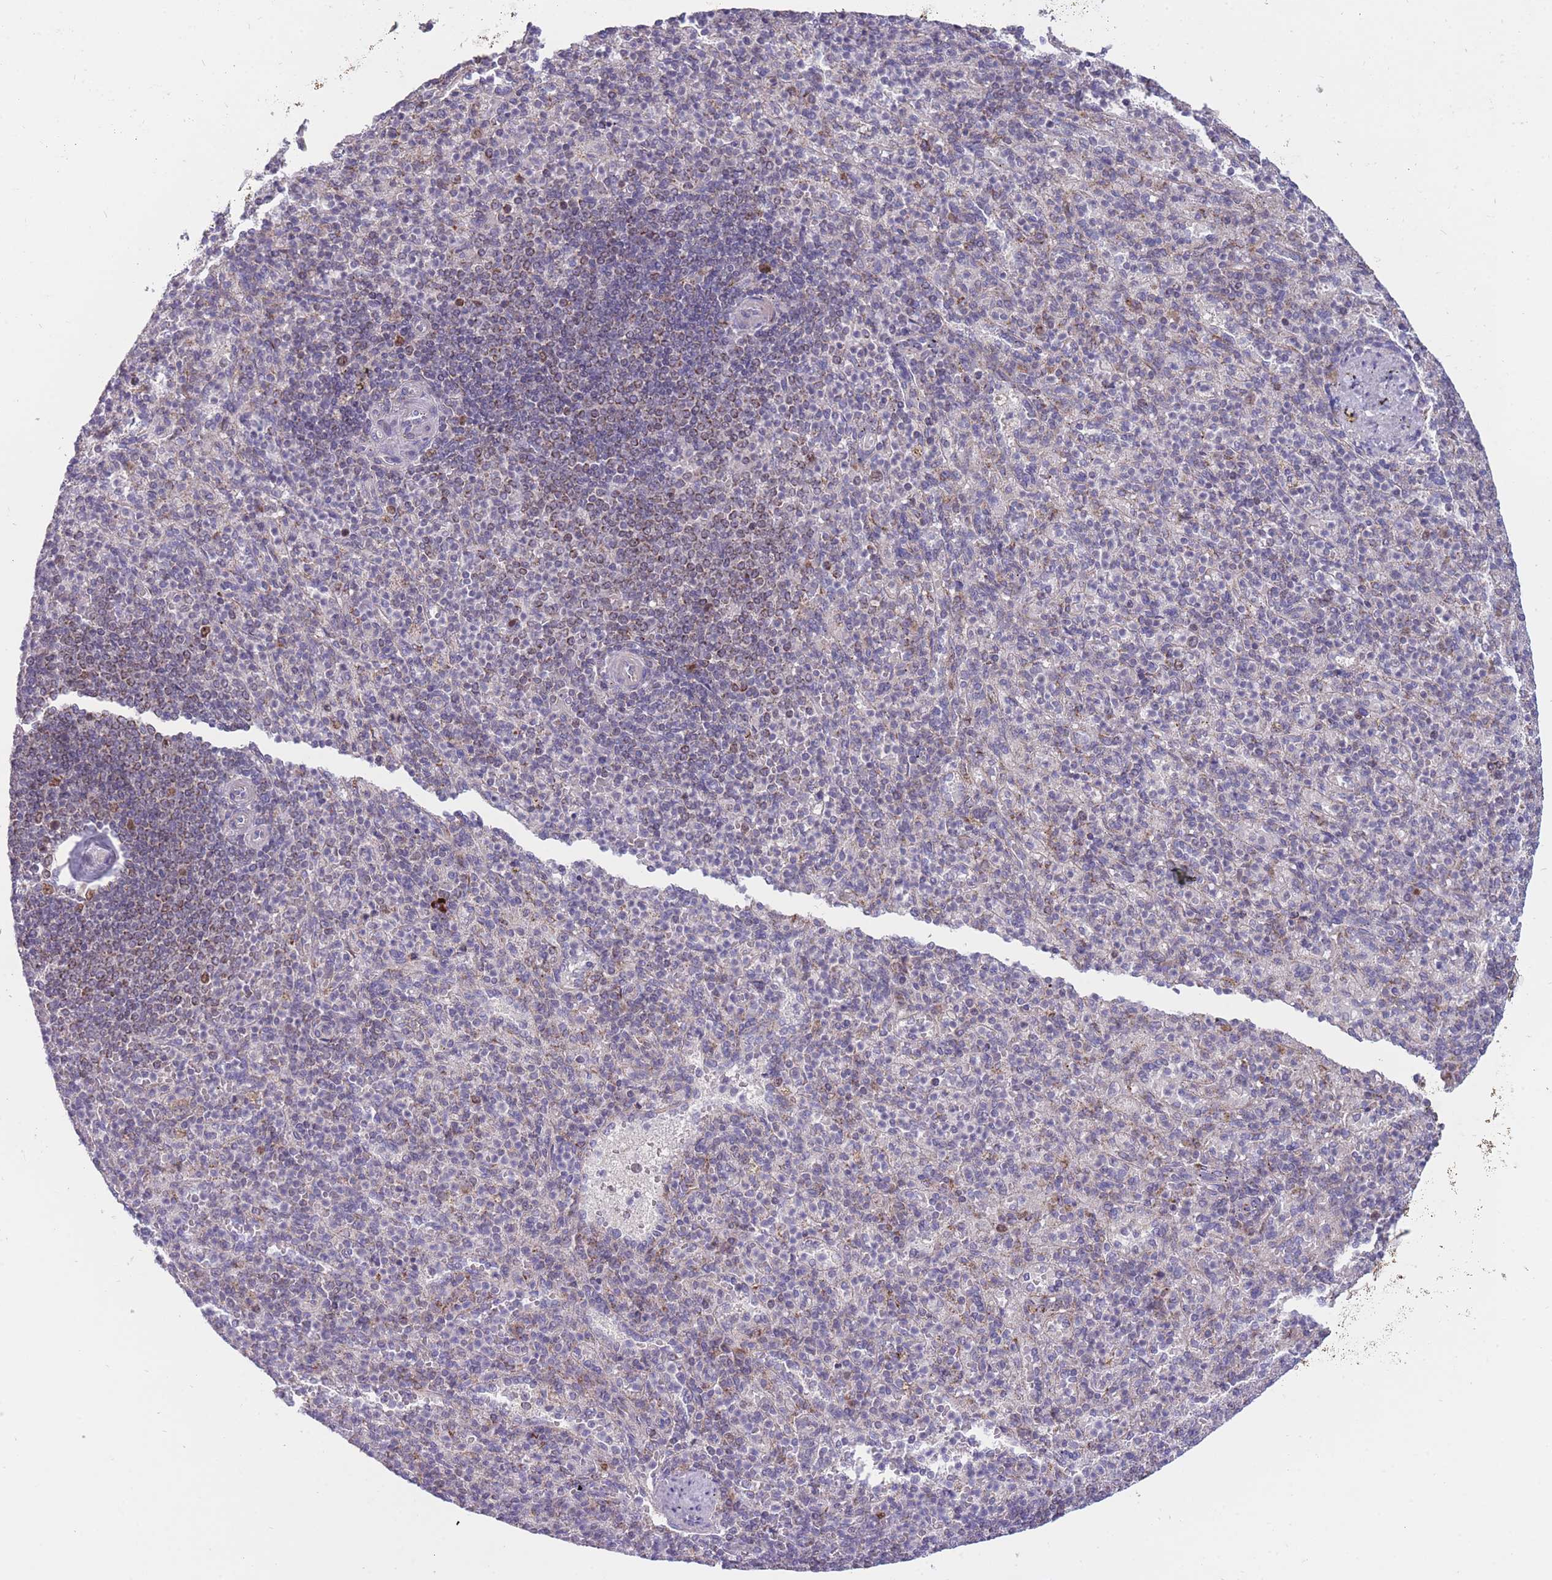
{"staining": {"intensity": "negative", "quantity": "none", "location": "none"}, "tissue": "spleen", "cell_type": "Cells in red pulp", "image_type": "normal", "snomed": [{"axis": "morphology", "description": "Normal tissue, NOS"}, {"axis": "topography", "description": "Spleen"}], "caption": "Spleen stained for a protein using IHC displays no positivity cells in red pulp.", "gene": "MCIDAS", "patient": {"sex": "female", "age": 74}}